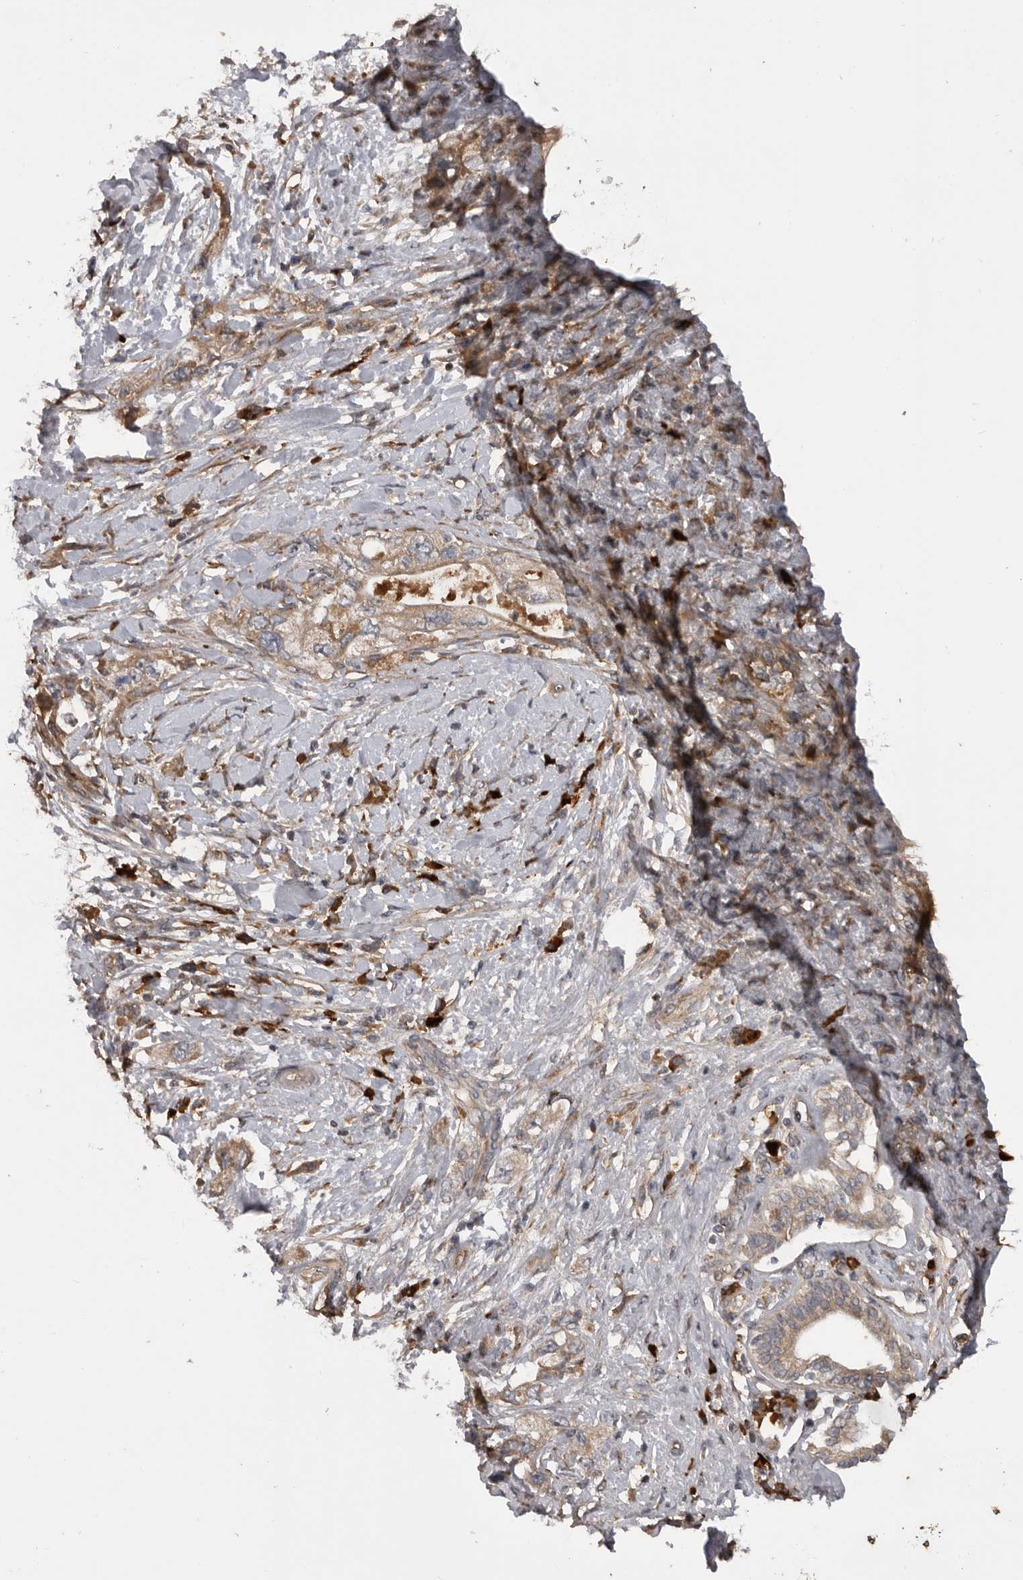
{"staining": {"intensity": "weak", "quantity": "25%-75%", "location": "cytoplasmic/membranous"}, "tissue": "pancreatic cancer", "cell_type": "Tumor cells", "image_type": "cancer", "snomed": [{"axis": "morphology", "description": "Adenocarcinoma, NOS"}, {"axis": "topography", "description": "Pancreas"}], "caption": "Pancreatic cancer tissue shows weak cytoplasmic/membranous staining in about 25%-75% of tumor cells, visualized by immunohistochemistry.", "gene": "RAB3GAP2", "patient": {"sex": "female", "age": 73}}